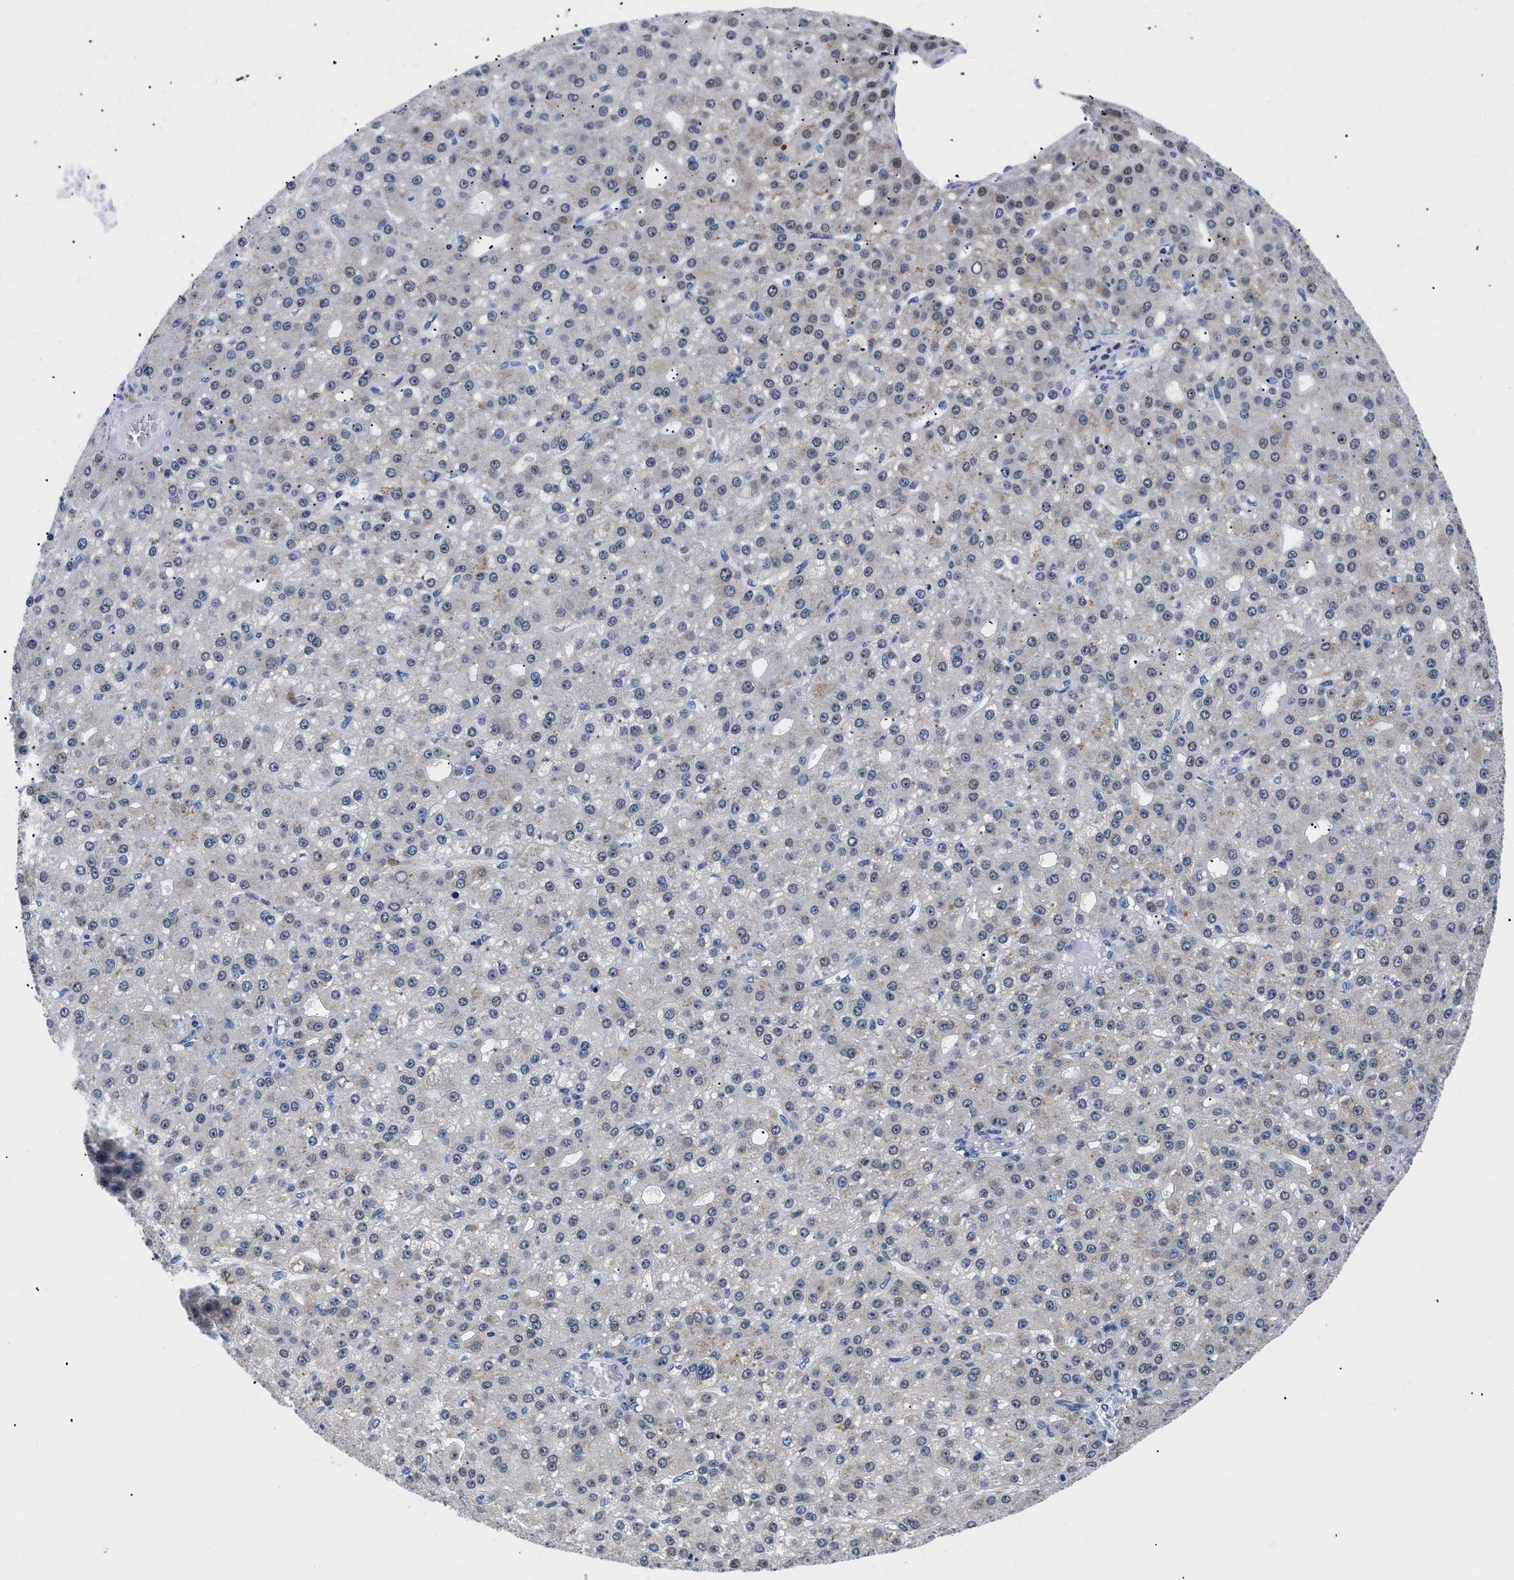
{"staining": {"intensity": "negative", "quantity": "none", "location": "none"}, "tissue": "liver cancer", "cell_type": "Tumor cells", "image_type": "cancer", "snomed": [{"axis": "morphology", "description": "Carcinoma, Hepatocellular, NOS"}, {"axis": "topography", "description": "Liver"}], "caption": "Histopathology image shows no significant protein expression in tumor cells of liver hepatocellular carcinoma.", "gene": "MEA1", "patient": {"sex": "male", "age": 67}}